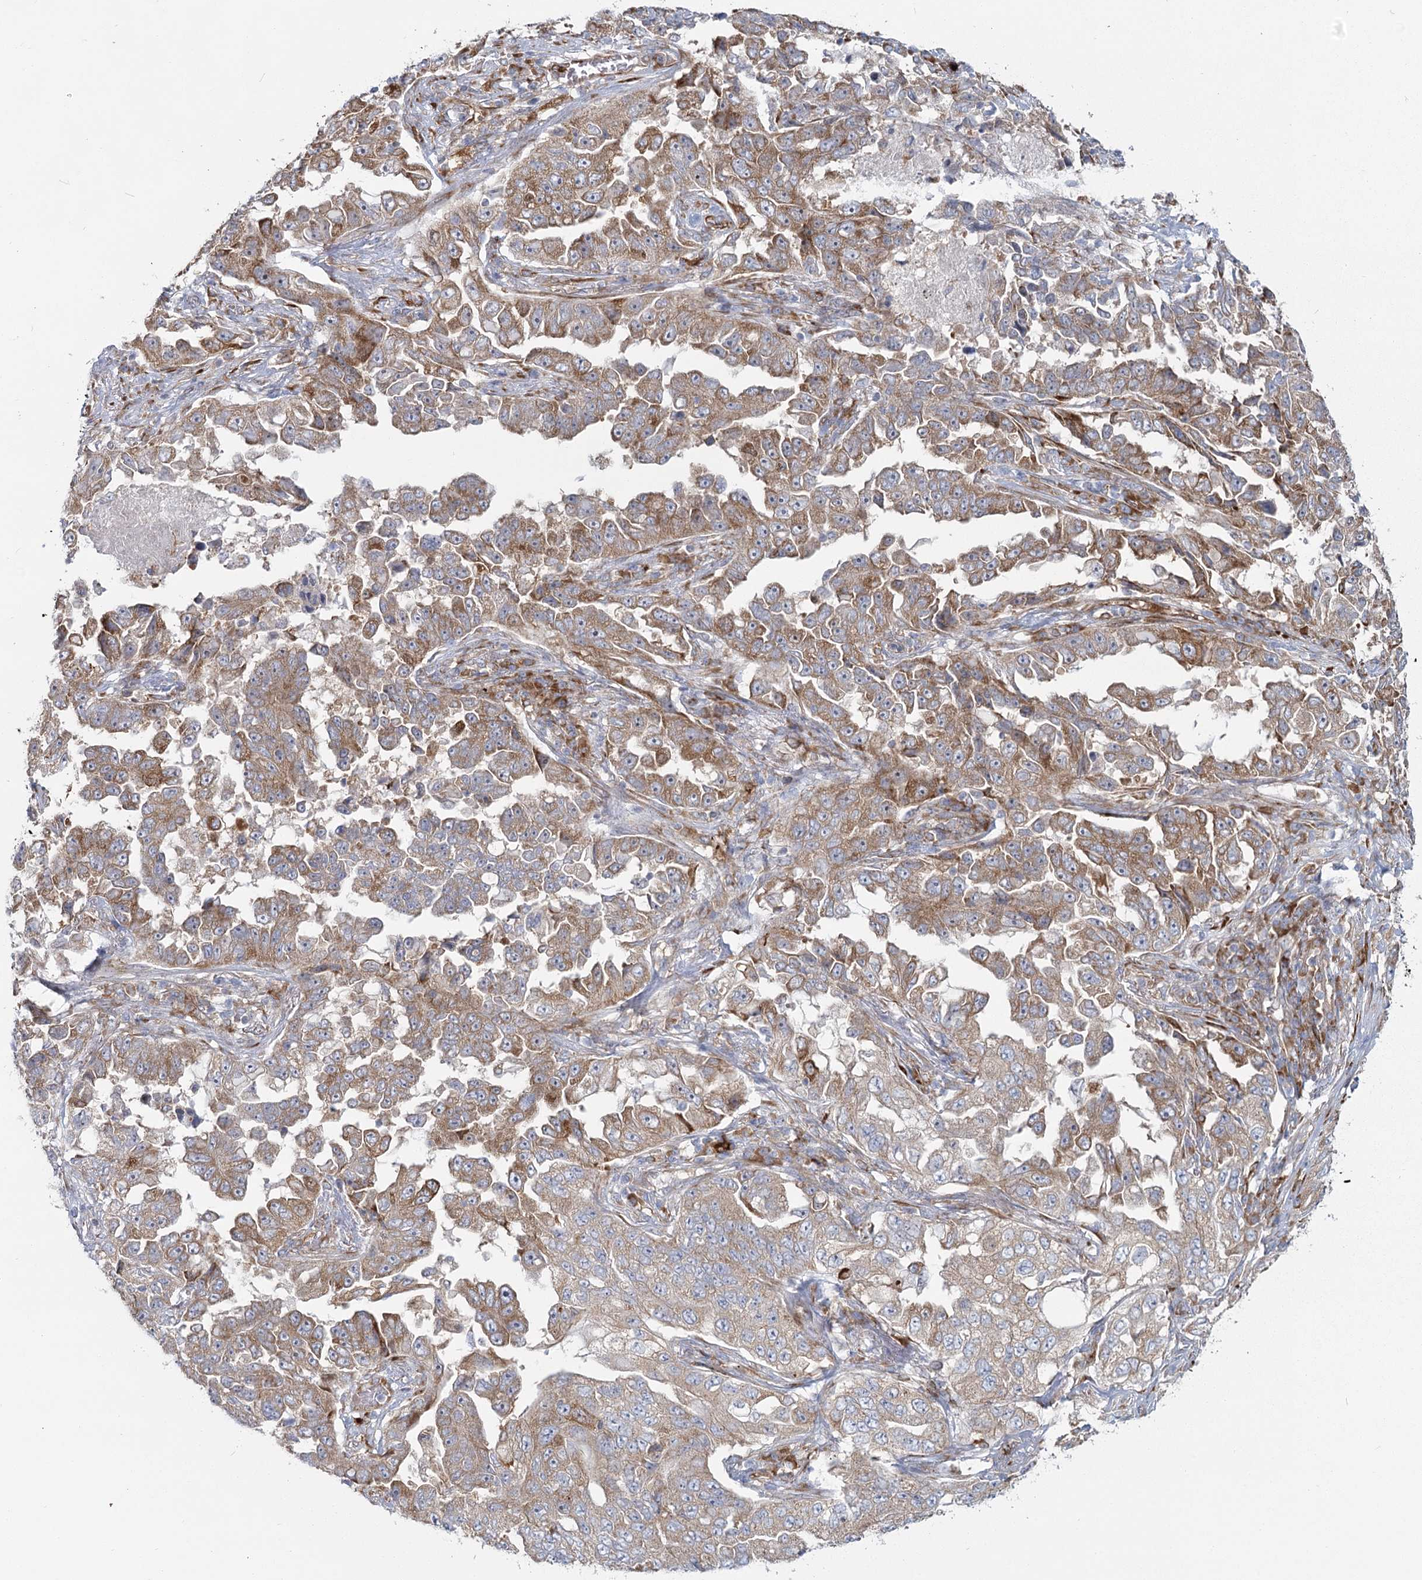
{"staining": {"intensity": "moderate", "quantity": ">75%", "location": "cytoplasmic/membranous"}, "tissue": "lung cancer", "cell_type": "Tumor cells", "image_type": "cancer", "snomed": [{"axis": "morphology", "description": "Adenocarcinoma, NOS"}, {"axis": "topography", "description": "Lung"}], "caption": "Immunohistochemical staining of lung cancer (adenocarcinoma) displays medium levels of moderate cytoplasmic/membranous protein staining in approximately >75% of tumor cells.", "gene": "HARS2", "patient": {"sex": "female", "age": 51}}